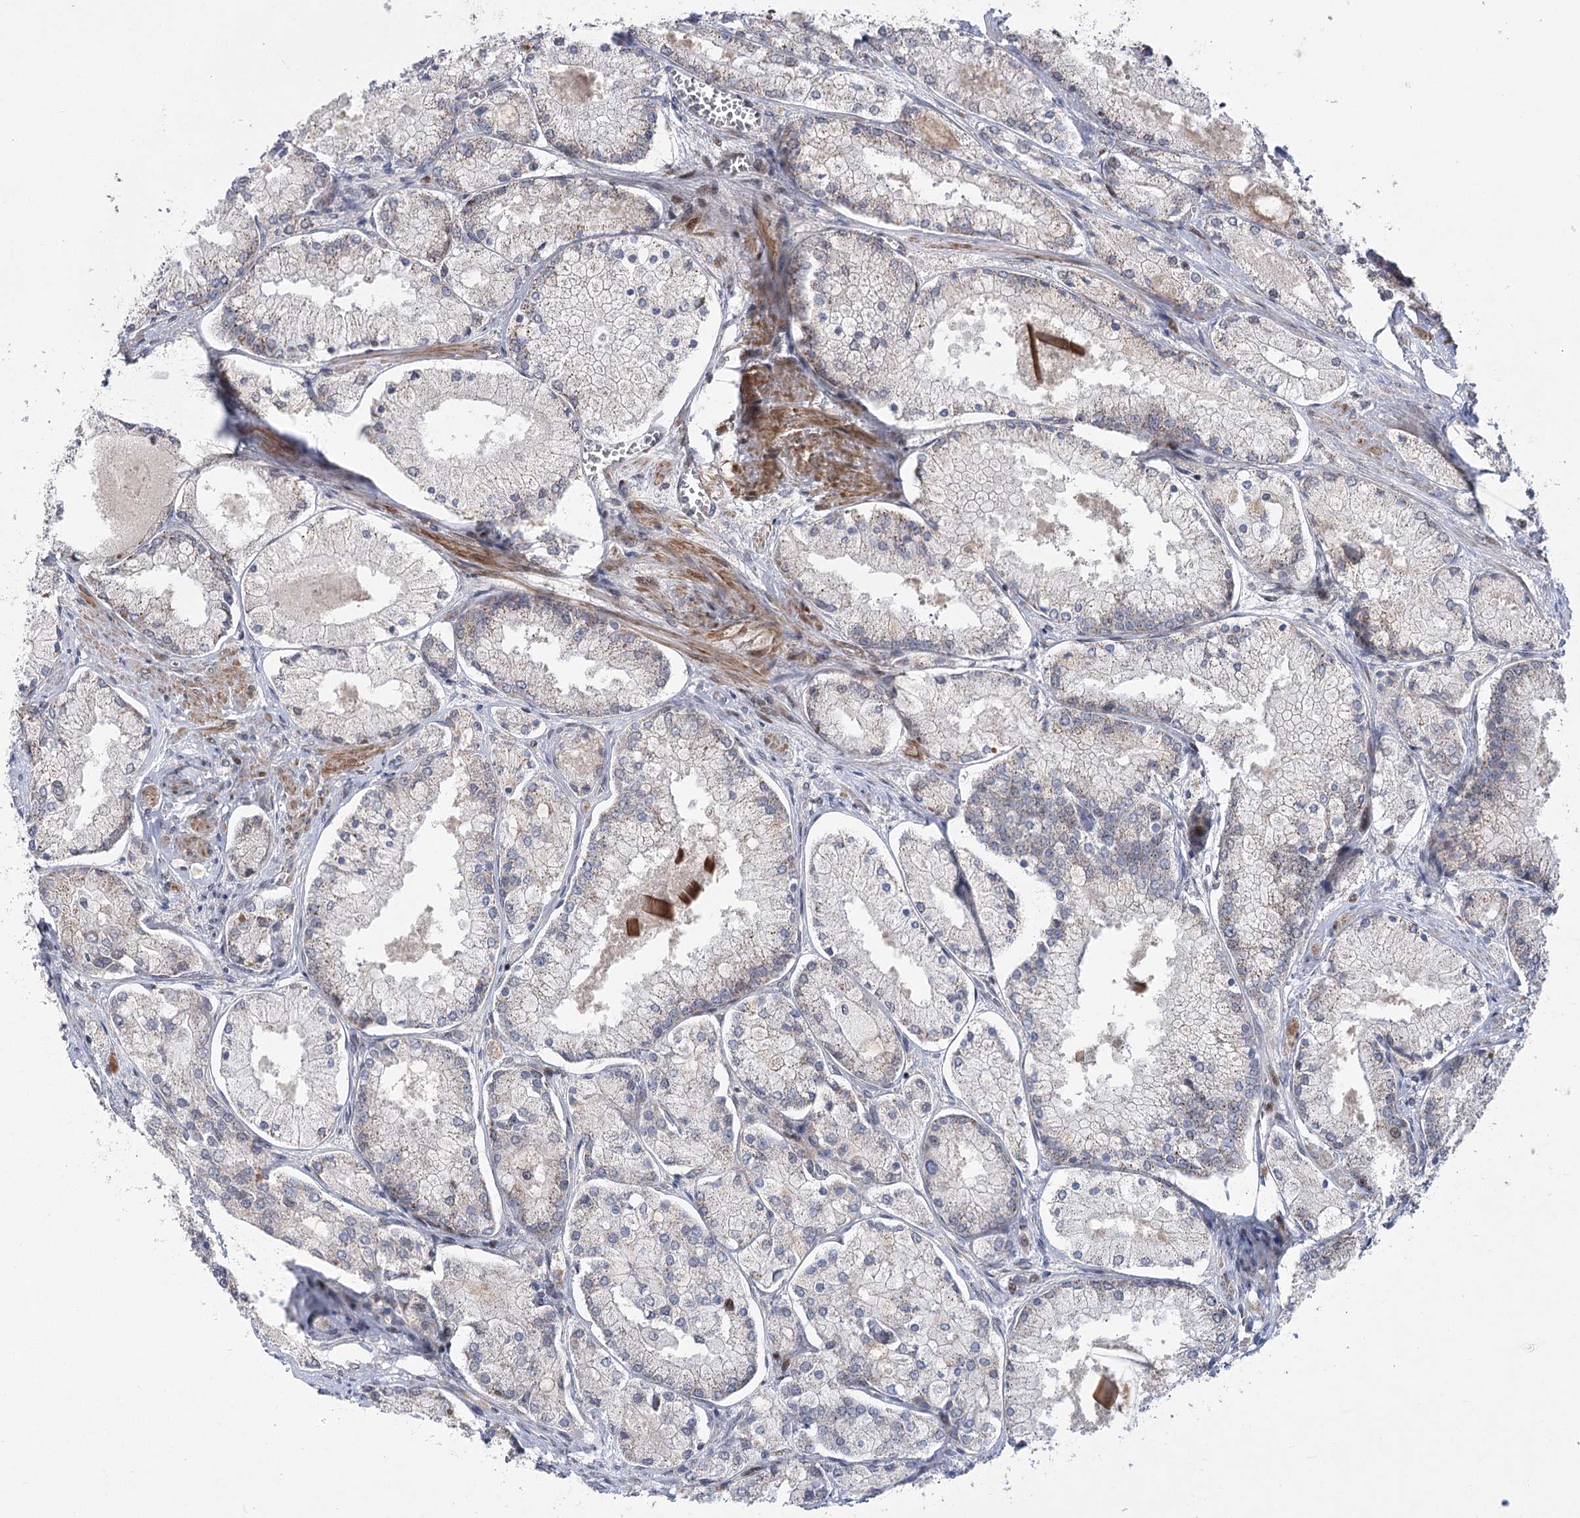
{"staining": {"intensity": "negative", "quantity": "none", "location": "none"}, "tissue": "prostate cancer", "cell_type": "Tumor cells", "image_type": "cancer", "snomed": [{"axis": "morphology", "description": "Adenocarcinoma, Low grade"}, {"axis": "topography", "description": "Prostate"}], "caption": "An immunohistochemistry micrograph of prostate adenocarcinoma (low-grade) is shown. There is no staining in tumor cells of prostate adenocarcinoma (low-grade). Brightfield microscopy of IHC stained with DAB (brown) and hematoxylin (blue), captured at high magnification.", "gene": "HELQ", "patient": {"sex": "male", "age": 74}}